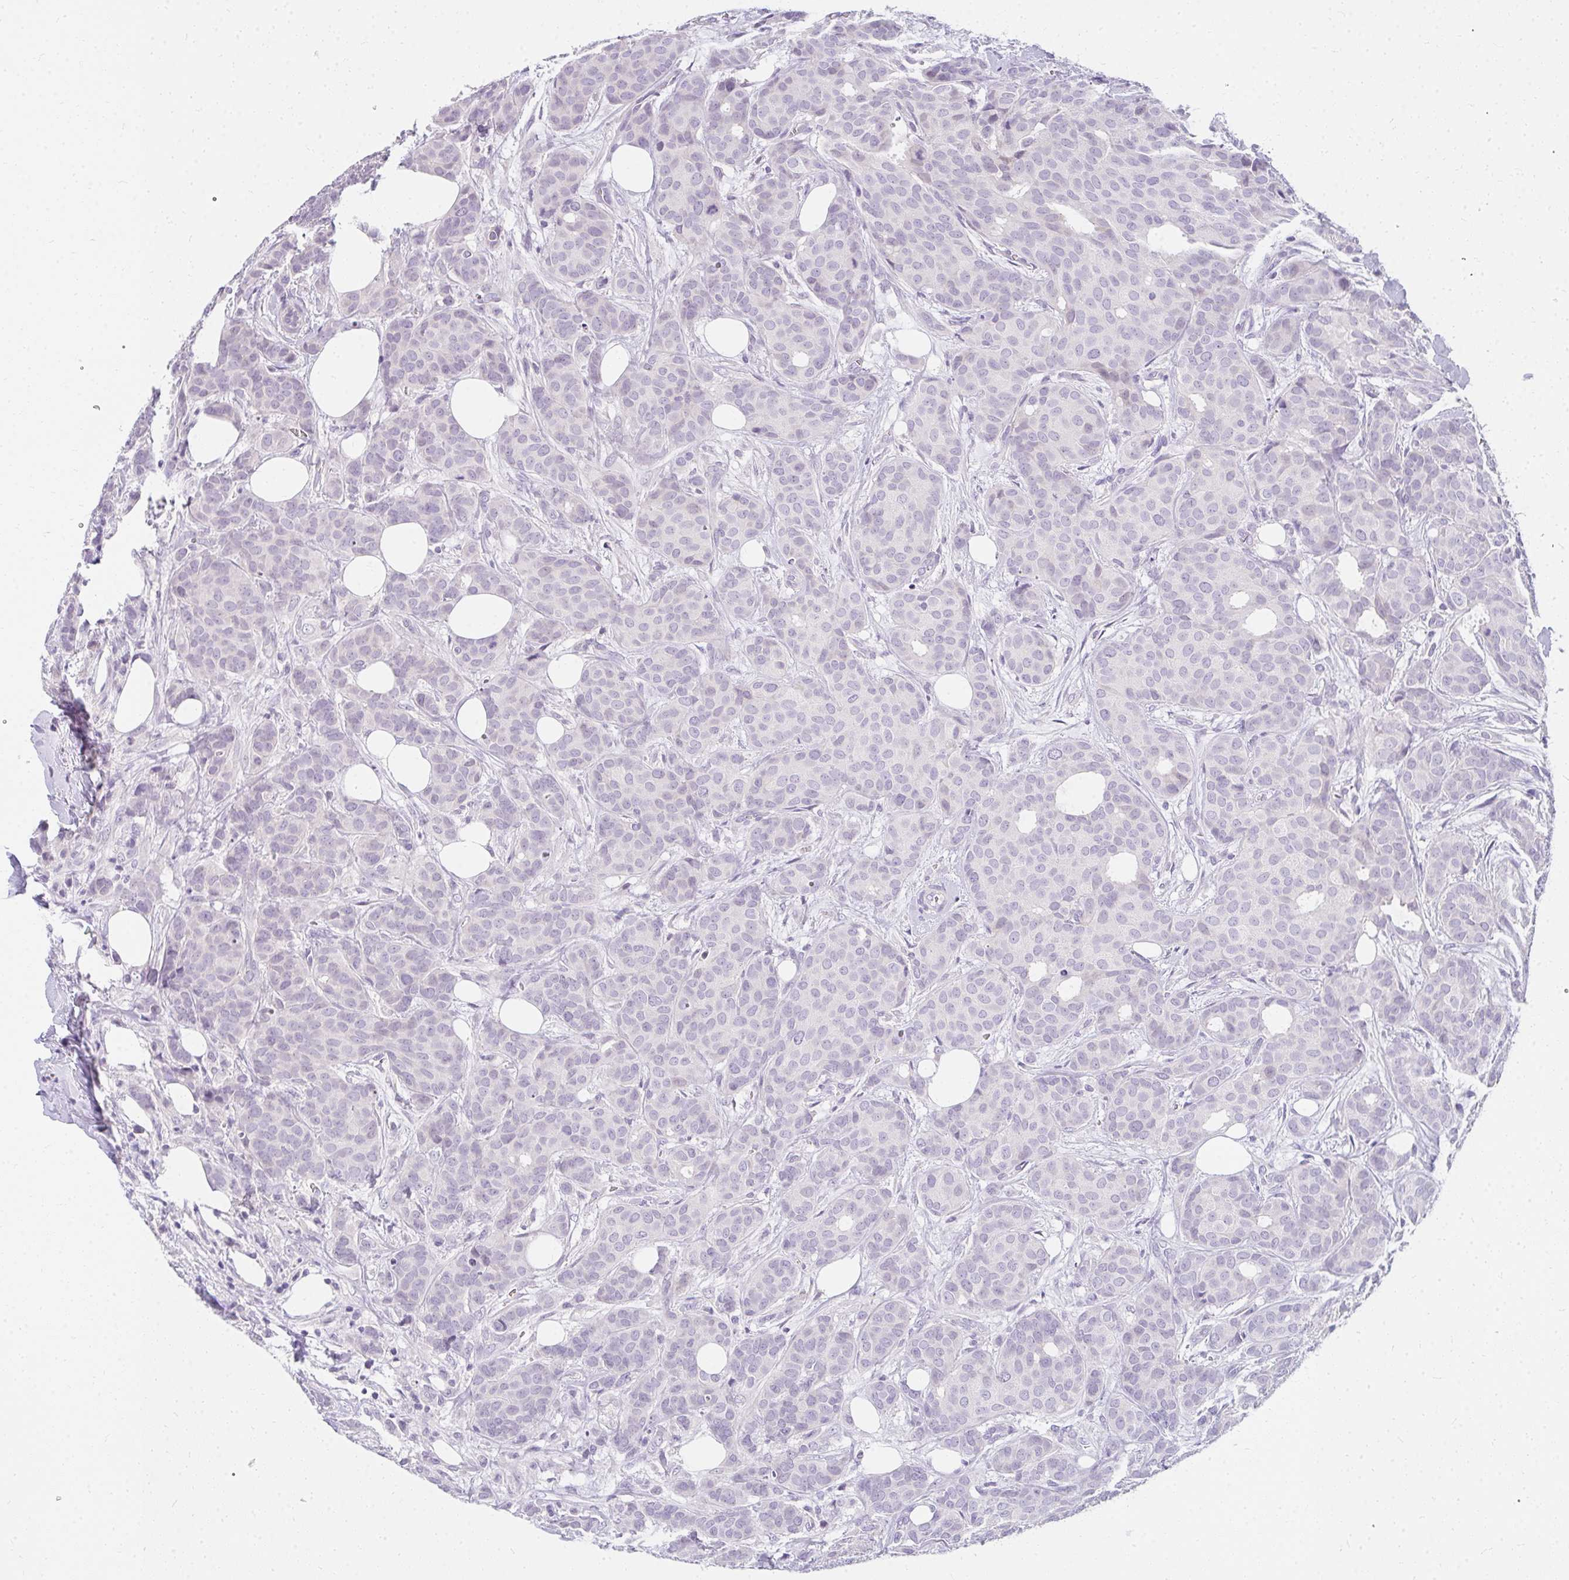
{"staining": {"intensity": "negative", "quantity": "none", "location": "none"}, "tissue": "breast cancer", "cell_type": "Tumor cells", "image_type": "cancer", "snomed": [{"axis": "morphology", "description": "Duct carcinoma"}, {"axis": "topography", "description": "Breast"}], "caption": "Immunohistochemistry (IHC) micrograph of human invasive ductal carcinoma (breast) stained for a protein (brown), which displays no staining in tumor cells. Brightfield microscopy of immunohistochemistry (IHC) stained with DAB (brown) and hematoxylin (blue), captured at high magnification.", "gene": "PPP1R3G", "patient": {"sex": "female", "age": 70}}